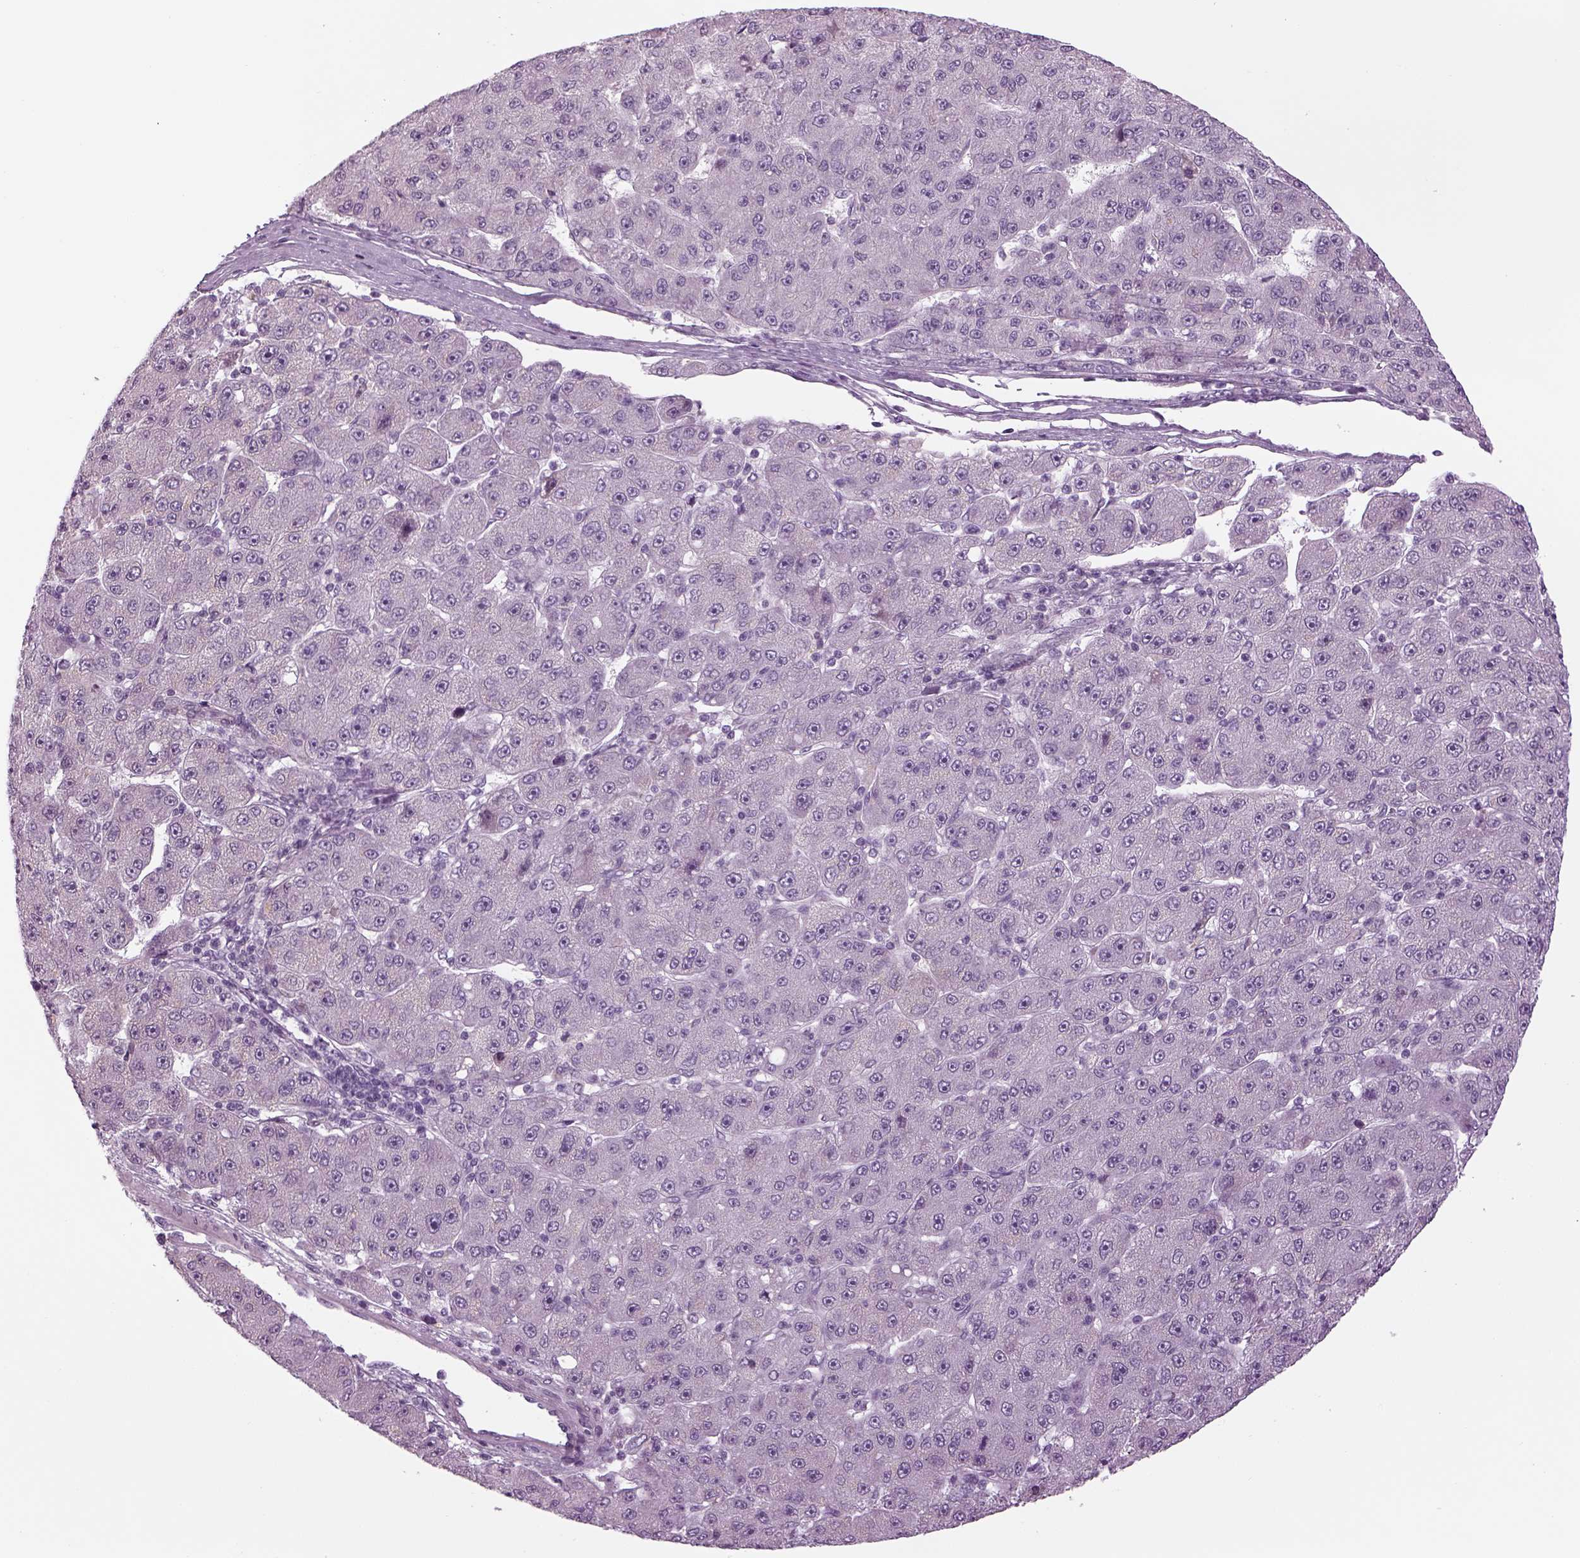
{"staining": {"intensity": "negative", "quantity": "none", "location": "none"}, "tissue": "liver cancer", "cell_type": "Tumor cells", "image_type": "cancer", "snomed": [{"axis": "morphology", "description": "Carcinoma, Hepatocellular, NOS"}, {"axis": "topography", "description": "Liver"}], "caption": "An image of human hepatocellular carcinoma (liver) is negative for staining in tumor cells. (Brightfield microscopy of DAB (3,3'-diaminobenzidine) immunohistochemistry (IHC) at high magnification).", "gene": "LRRIQ3", "patient": {"sex": "male", "age": 67}}